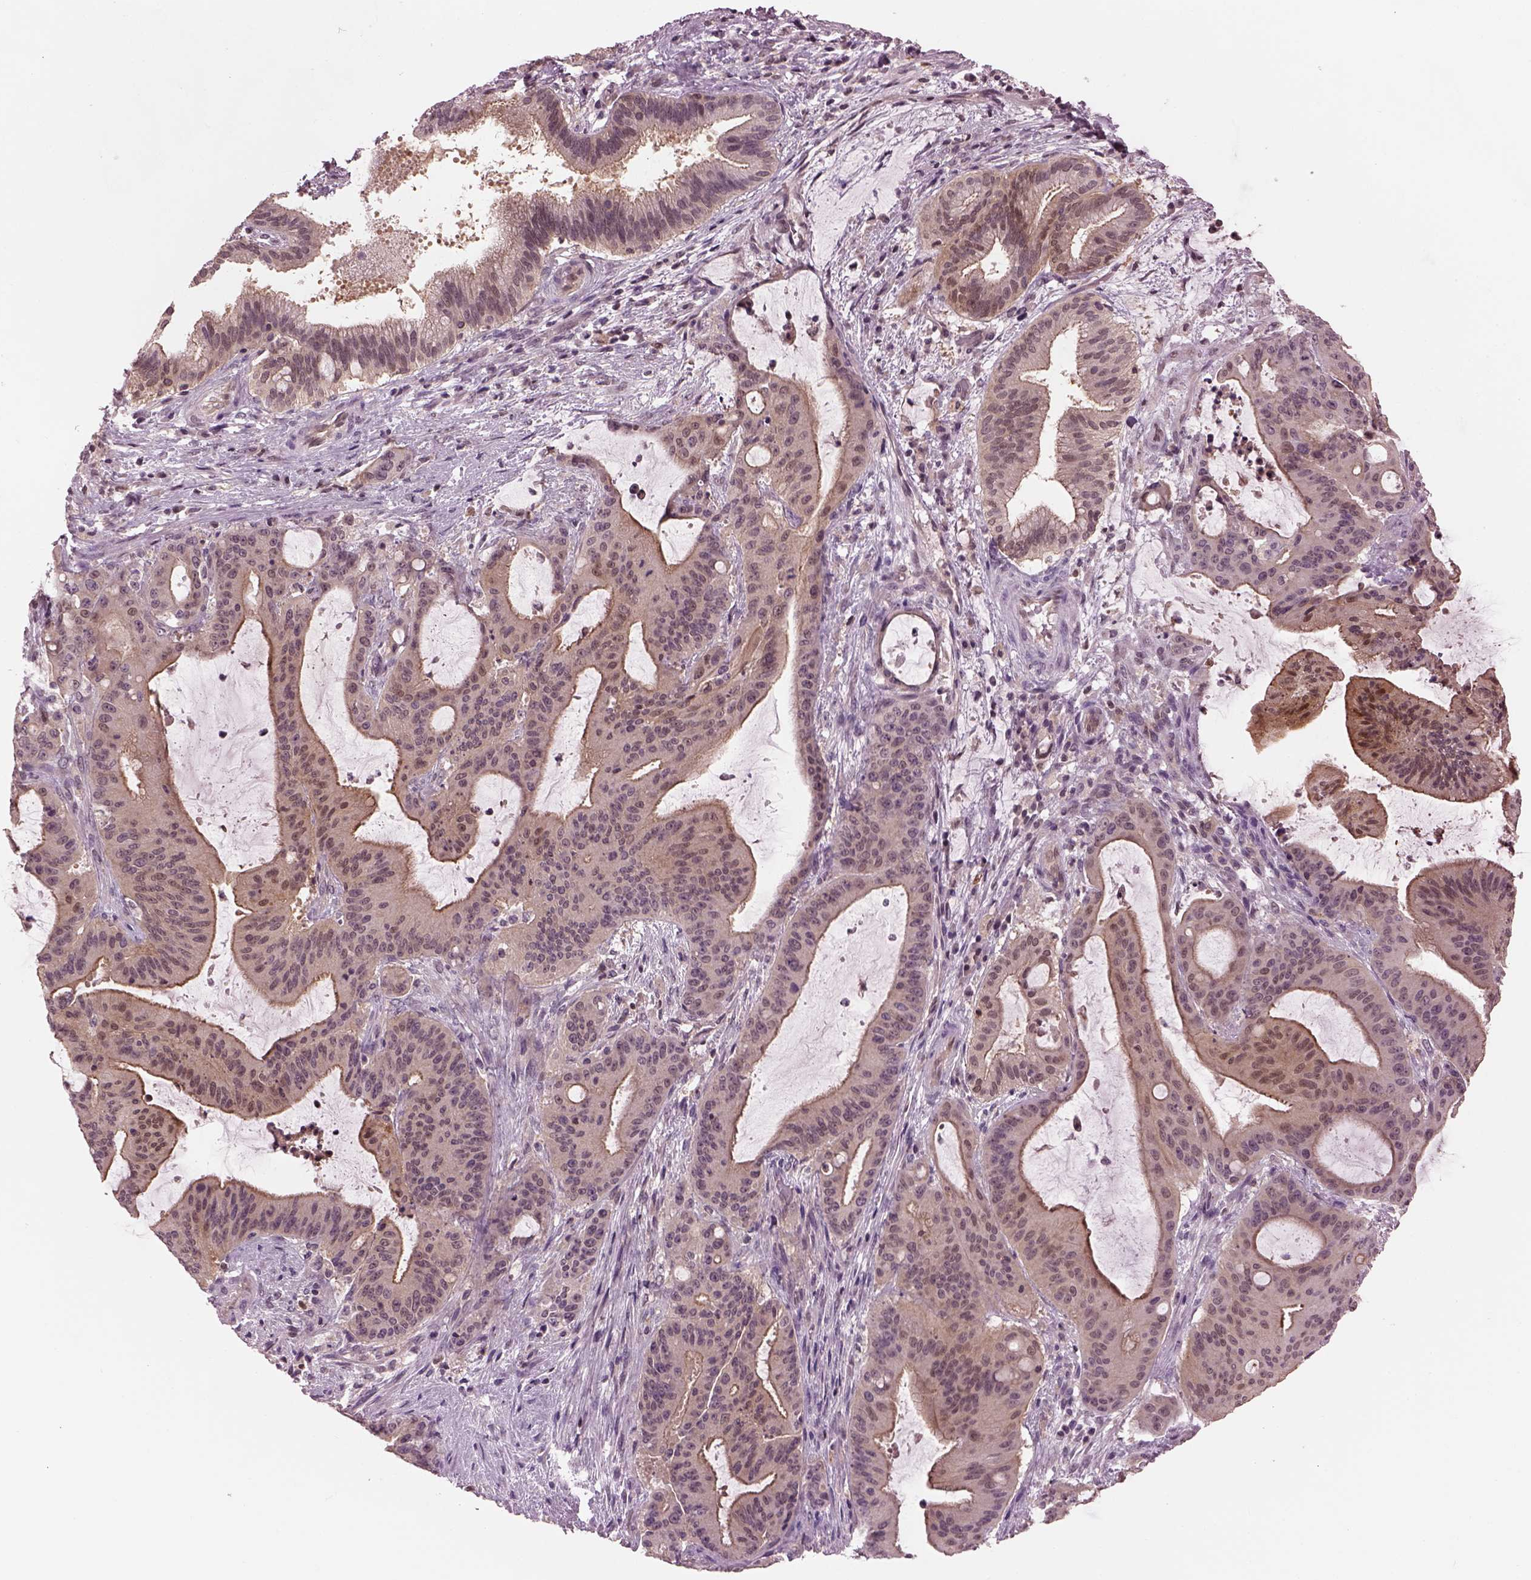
{"staining": {"intensity": "weak", "quantity": "25%-75%", "location": "cytoplasmic/membranous"}, "tissue": "liver cancer", "cell_type": "Tumor cells", "image_type": "cancer", "snomed": [{"axis": "morphology", "description": "Cholangiocarcinoma"}, {"axis": "topography", "description": "Liver"}], "caption": "IHC micrograph of cholangiocarcinoma (liver) stained for a protein (brown), which displays low levels of weak cytoplasmic/membranous staining in approximately 25%-75% of tumor cells.", "gene": "SRI", "patient": {"sex": "female", "age": 73}}